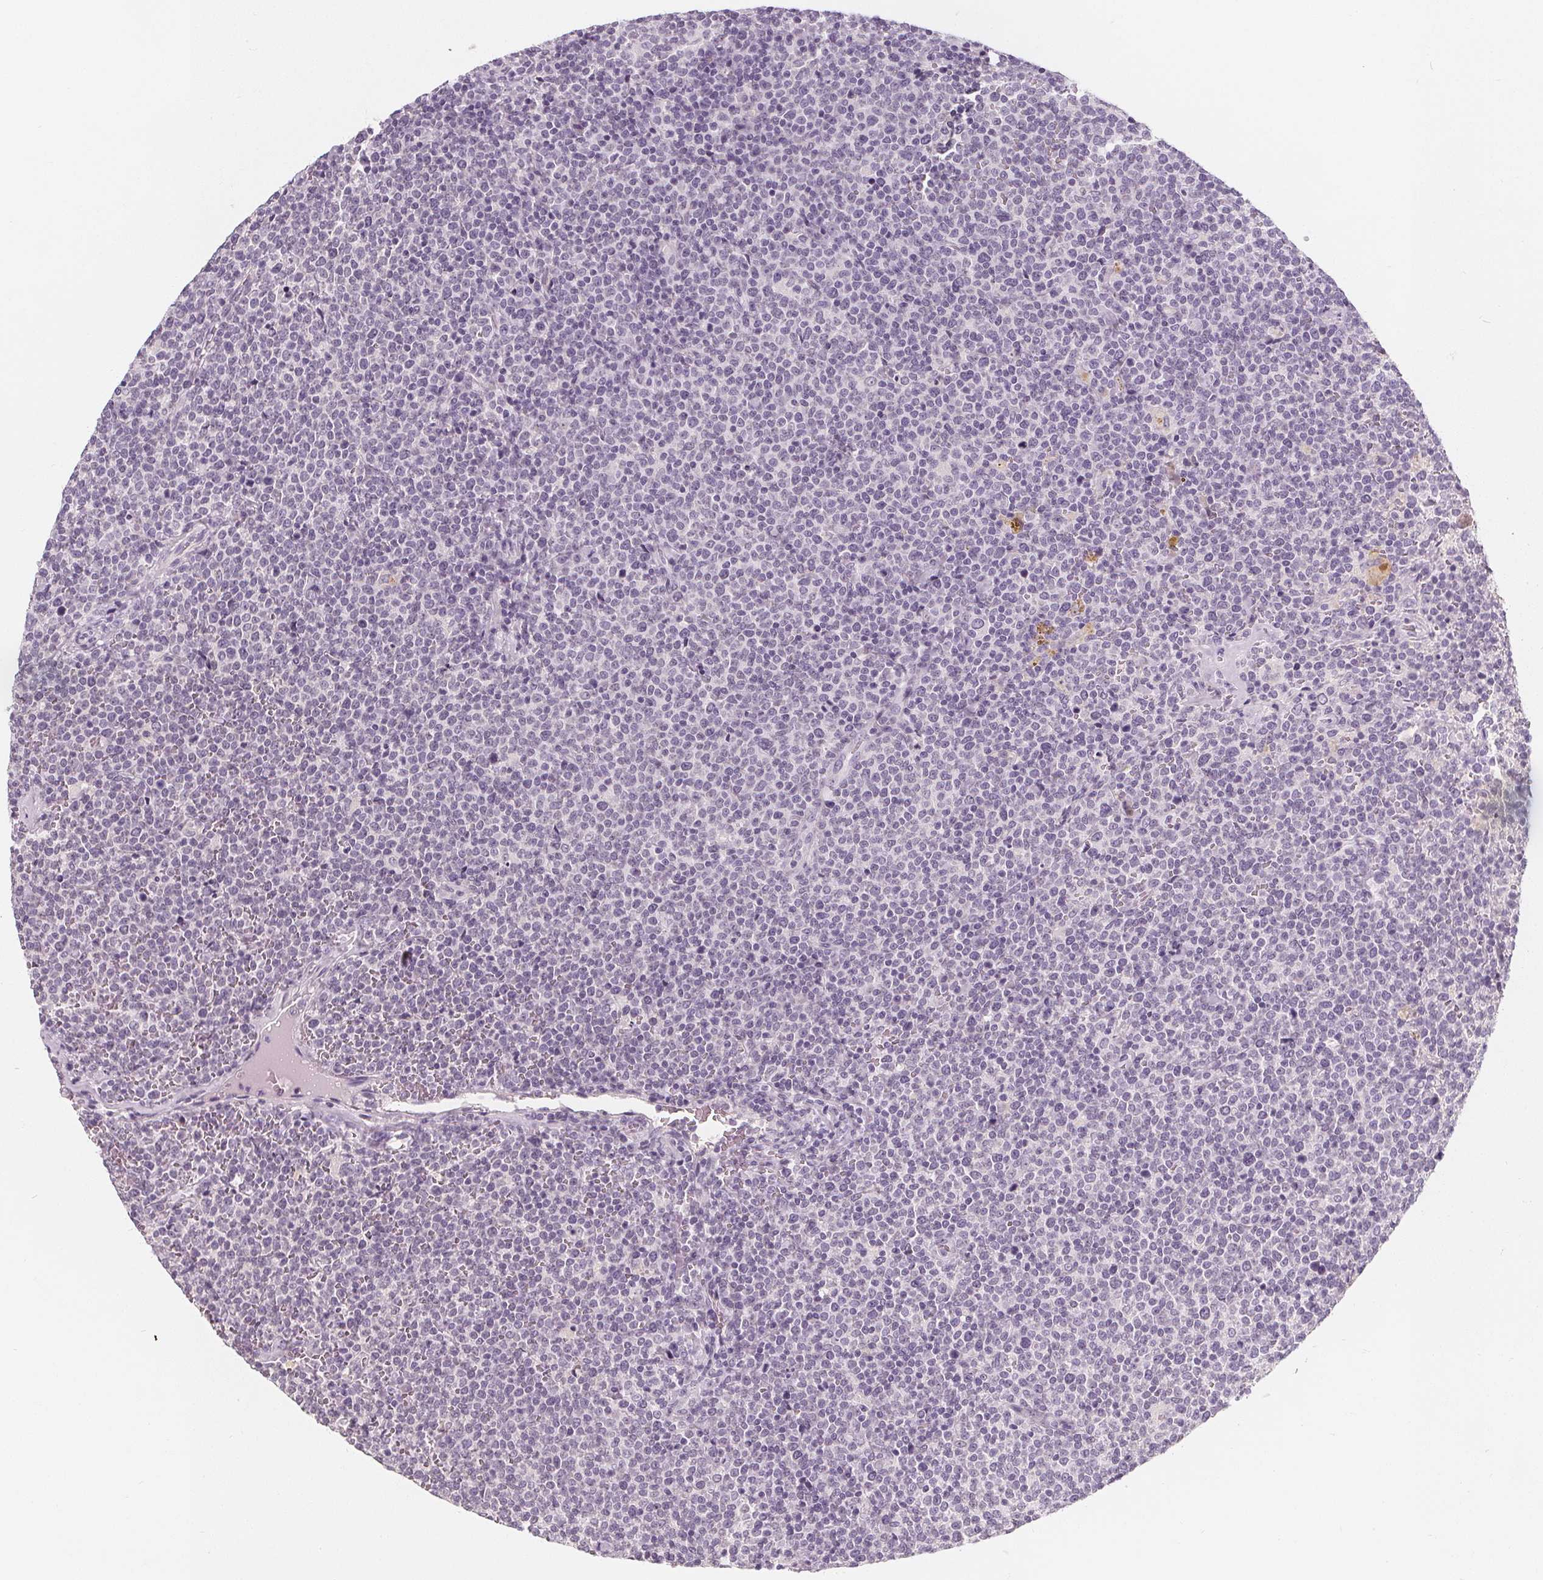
{"staining": {"intensity": "negative", "quantity": "none", "location": "none"}, "tissue": "lymphoma", "cell_type": "Tumor cells", "image_type": "cancer", "snomed": [{"axis": "morphology", "description": "Malignant lymphoma, non-Hodgkin's type, High grade"}, {"axis": "topography", "description": "Lymph node"}], "caption": "IHC histopathology image of neoplastic tissue: human malignant lymphoma, non-Hodgkin's type (high-grade) stained with DAB displays no significant protein expression in tumor cells.", "gene": "DBX2", "patient": {"sex": "male", "age": 61}}